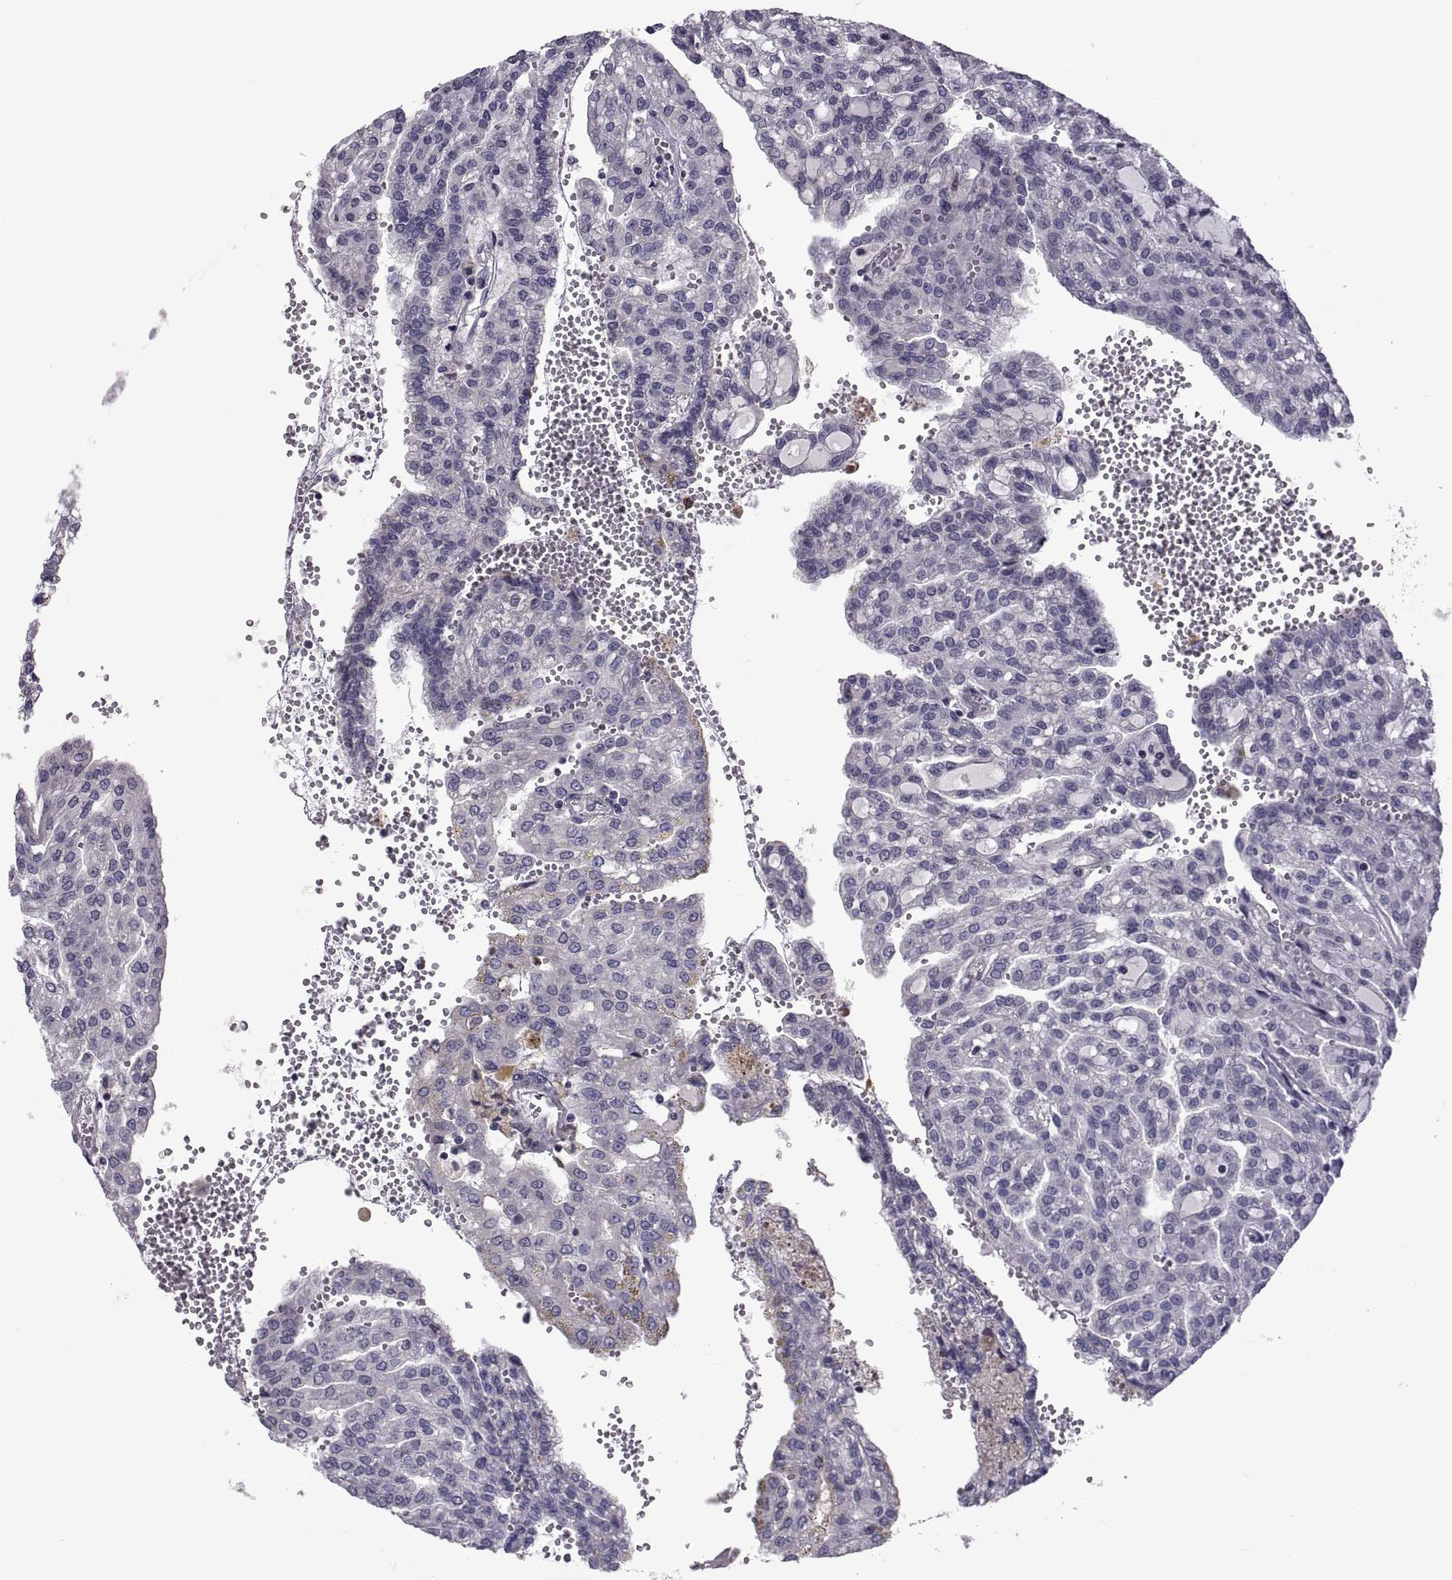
{"staining": {"intensity": "negative", "quantity": "none", "location": "none"}, "tissue": "renal cancer", "cell_type": "Tumor cells", "image_type": "cancer", "snomed": [{"axis": "morphology", "description": "Adenocarcinoma, NOS"}, {"axis": "topography", "description": "Kidney"}], "caption": "Immunohistochemistry (IHC) of human renal cancer (adenocarcinoma) demonstrates no expression in tumor cells.", "gene": "NPTX2", "patient": {"sex": "male", "age": 63}}